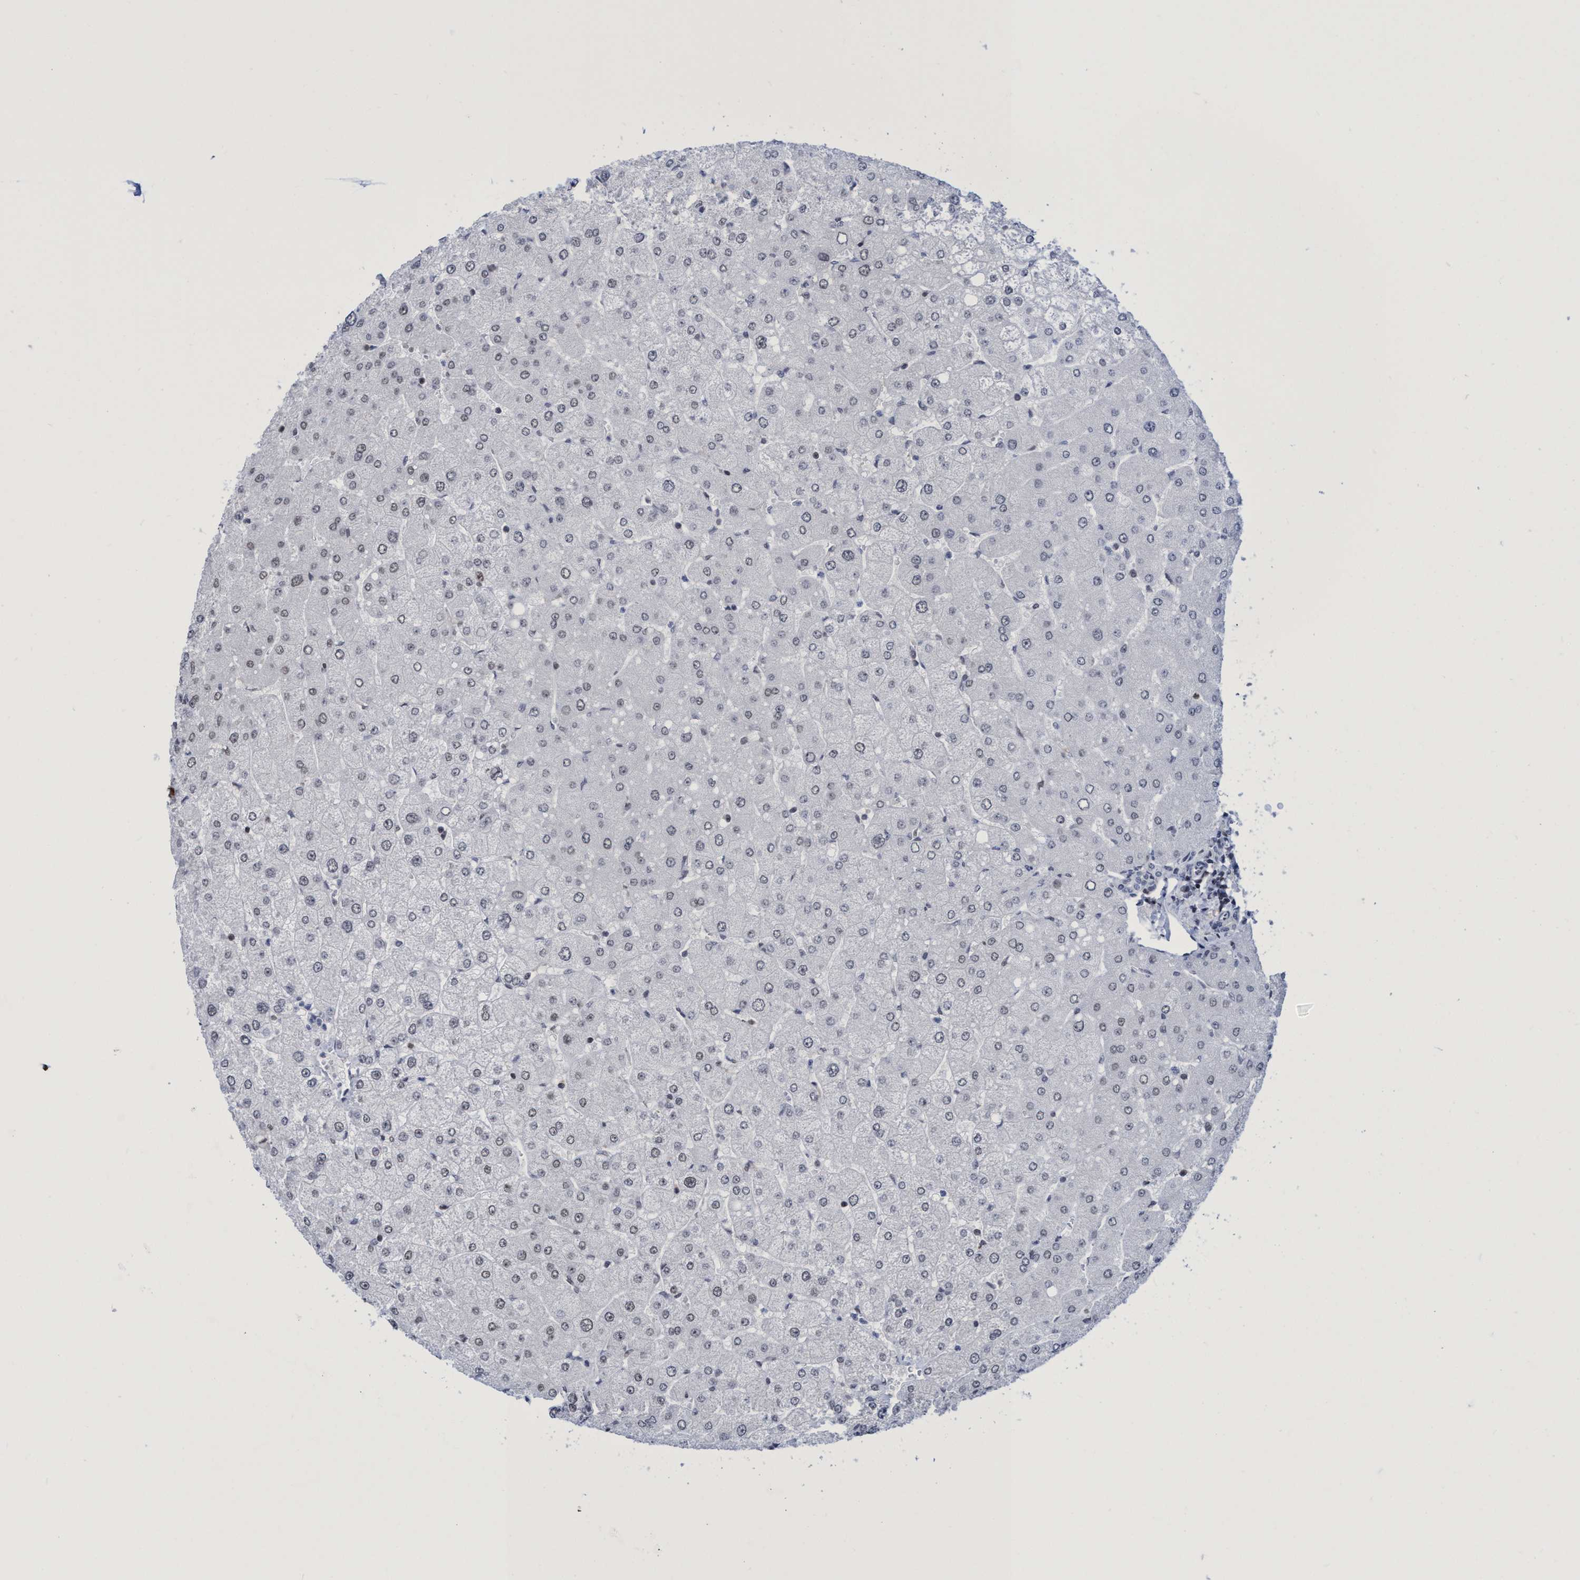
{"staining": {"intensity": "negative", "quantity": "none", "location": "none"}, "tissue": "liver", "cell_type": "Cholangiocytes", "image_type": "normal", "snomed": [{"axis": "morphology", "description": "Normal tissue, NOS"}, {"axis": "topography", "description": "Liver"}], "caption": "High power microscopy photomicrograph of an immunohistochemistry (IHC) image of unremarkable liver, revealing no significant staining in cholangiocytes.", "gene": "C9orf78", "patient": {"sex": "male", "age": 55}}